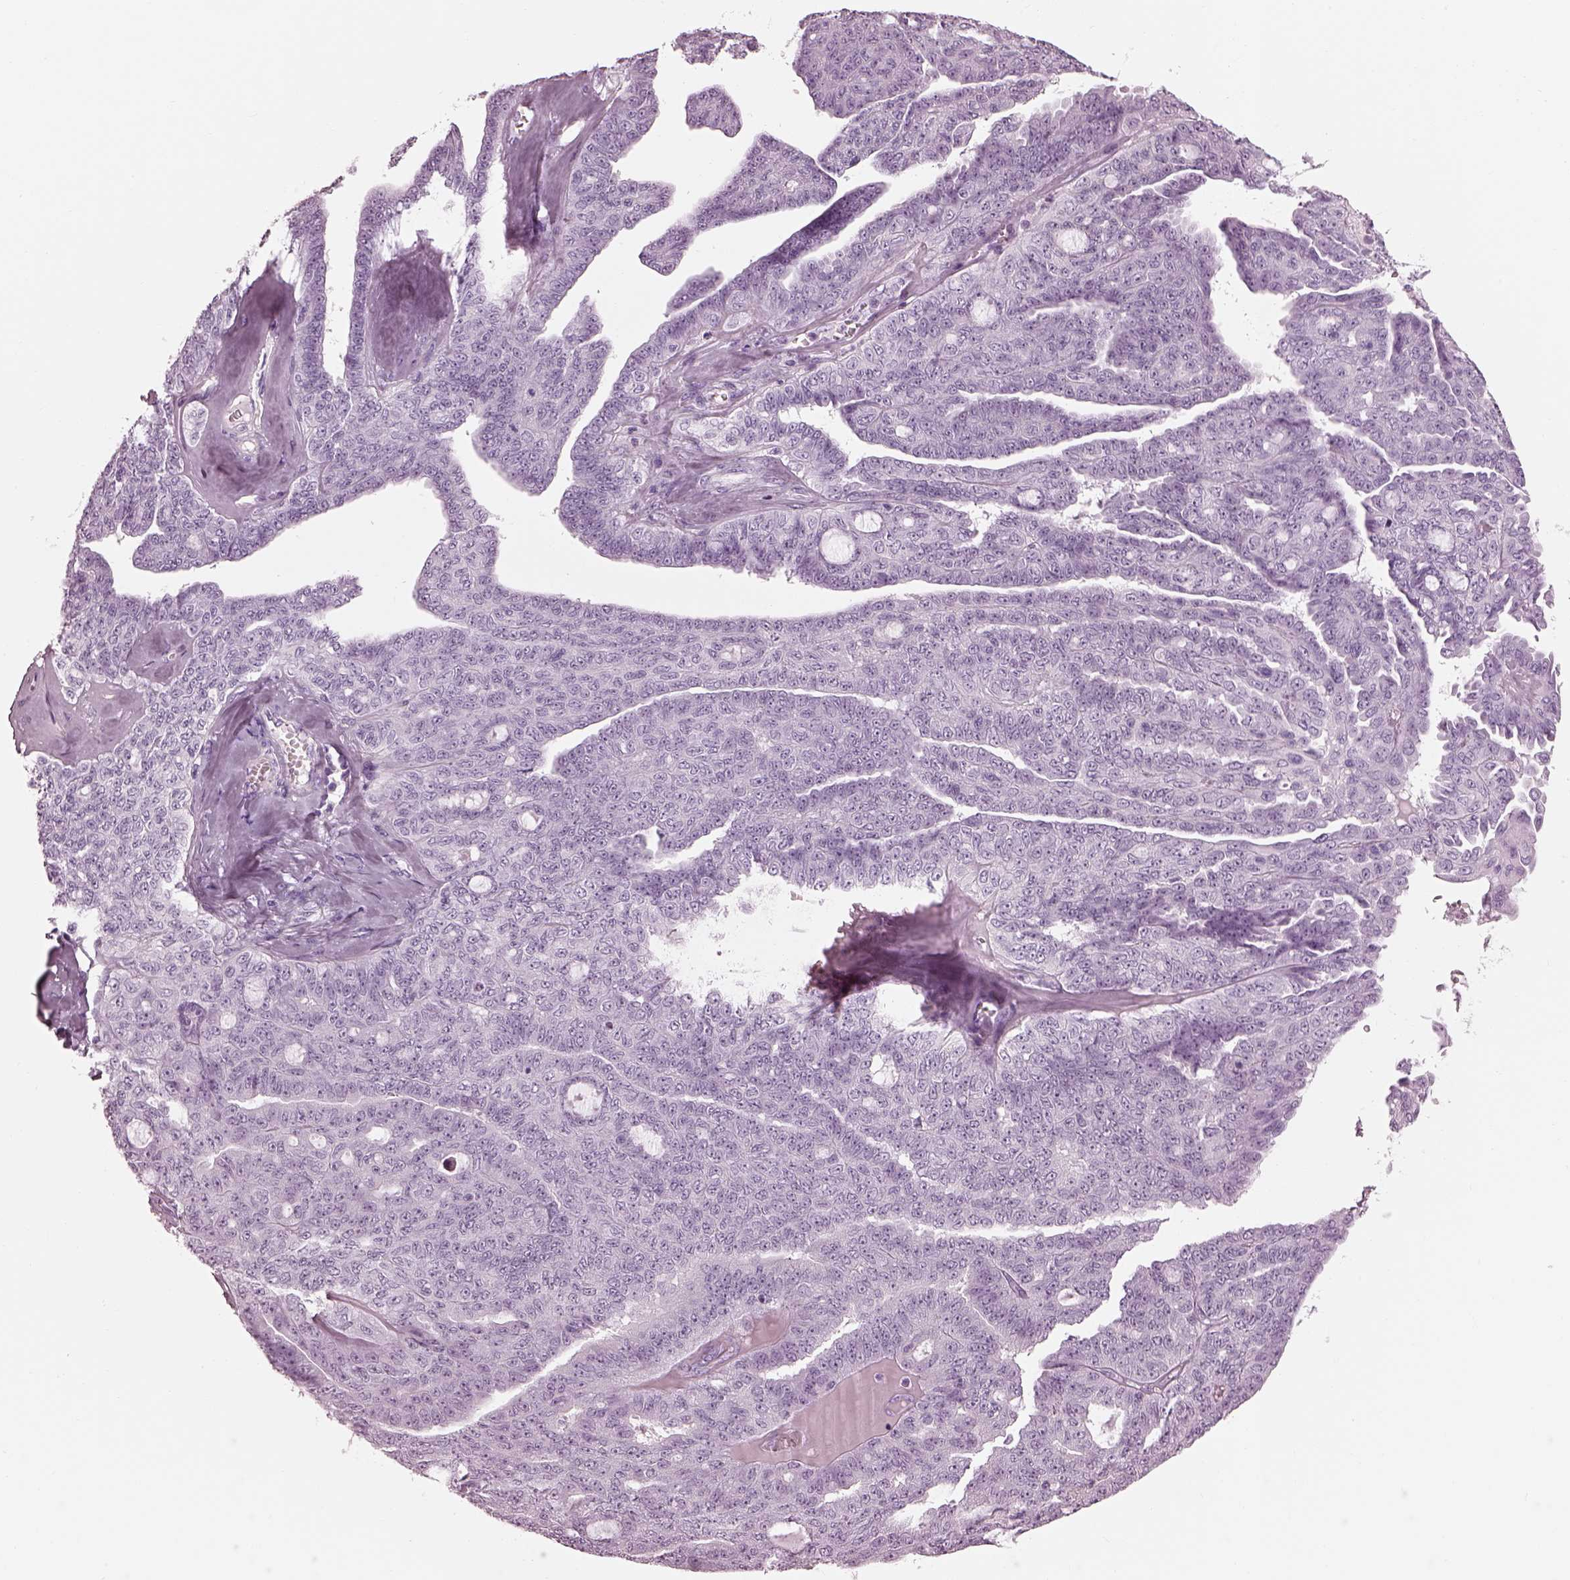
{"staining": {"intensity": "negative", "quantity": "none", "location": "none"}, "tissue": "ovarian cancer", "cell_type": "Tumor cells", "image_type": "cancer", "snomed": [{"axis": "morphology", "description": "Cystadenocarcinoma, serous, NOS"}, {"axis": "topography", "description": "Ovary"}], "caption": "Tumor cells are negative for brown protein staining in serous cystadenocarcinoma (ovarian).", "gene": "TCHHL1", "patient": {"sex": "female", "age": 71}}